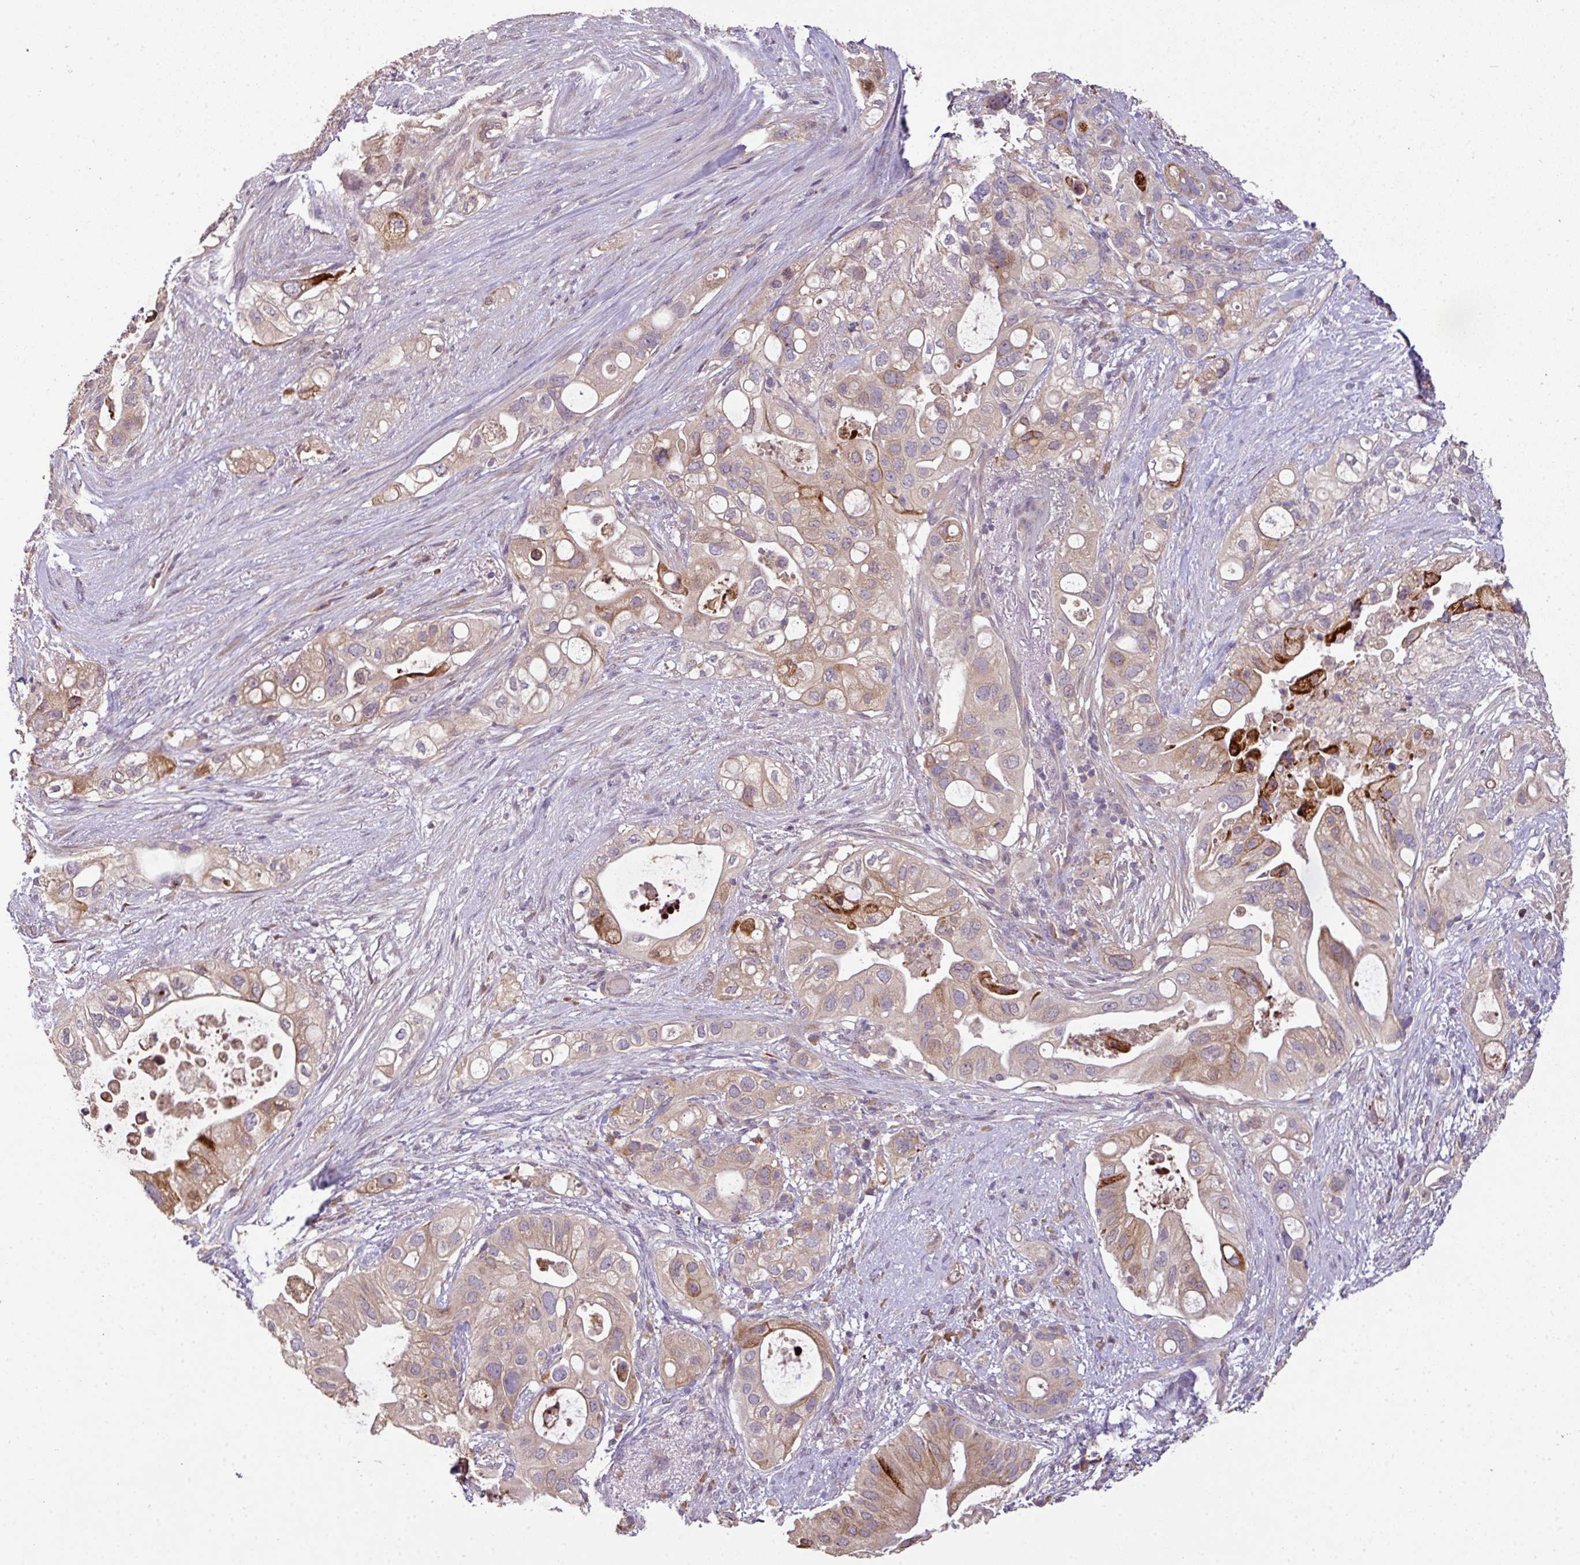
{"staining": {"intensity": "strong", "quantity": "<25%", "location": "cytoplasmic/membranous"}, "tissue": "pancreatic cancer", "cell_type": "Tumor cells", "image_type": "cancer", "snomed": [{"axis": "morphology", "description": "Adenocarcinoma, NOS"}, {"axis": "topography", "description": "Pancreas"}], "caption": "Immunohistochemical staining of adenocarcinoma (pancreatic) displays medium levels of strong cytoplasmic/membranous staining in about <25% of tumor cells. (DAB IHC, brown staining for protein, blue staining for nuclei).", "gene": "SPCS3", "patient": {"sex": "female", "age": 72}}